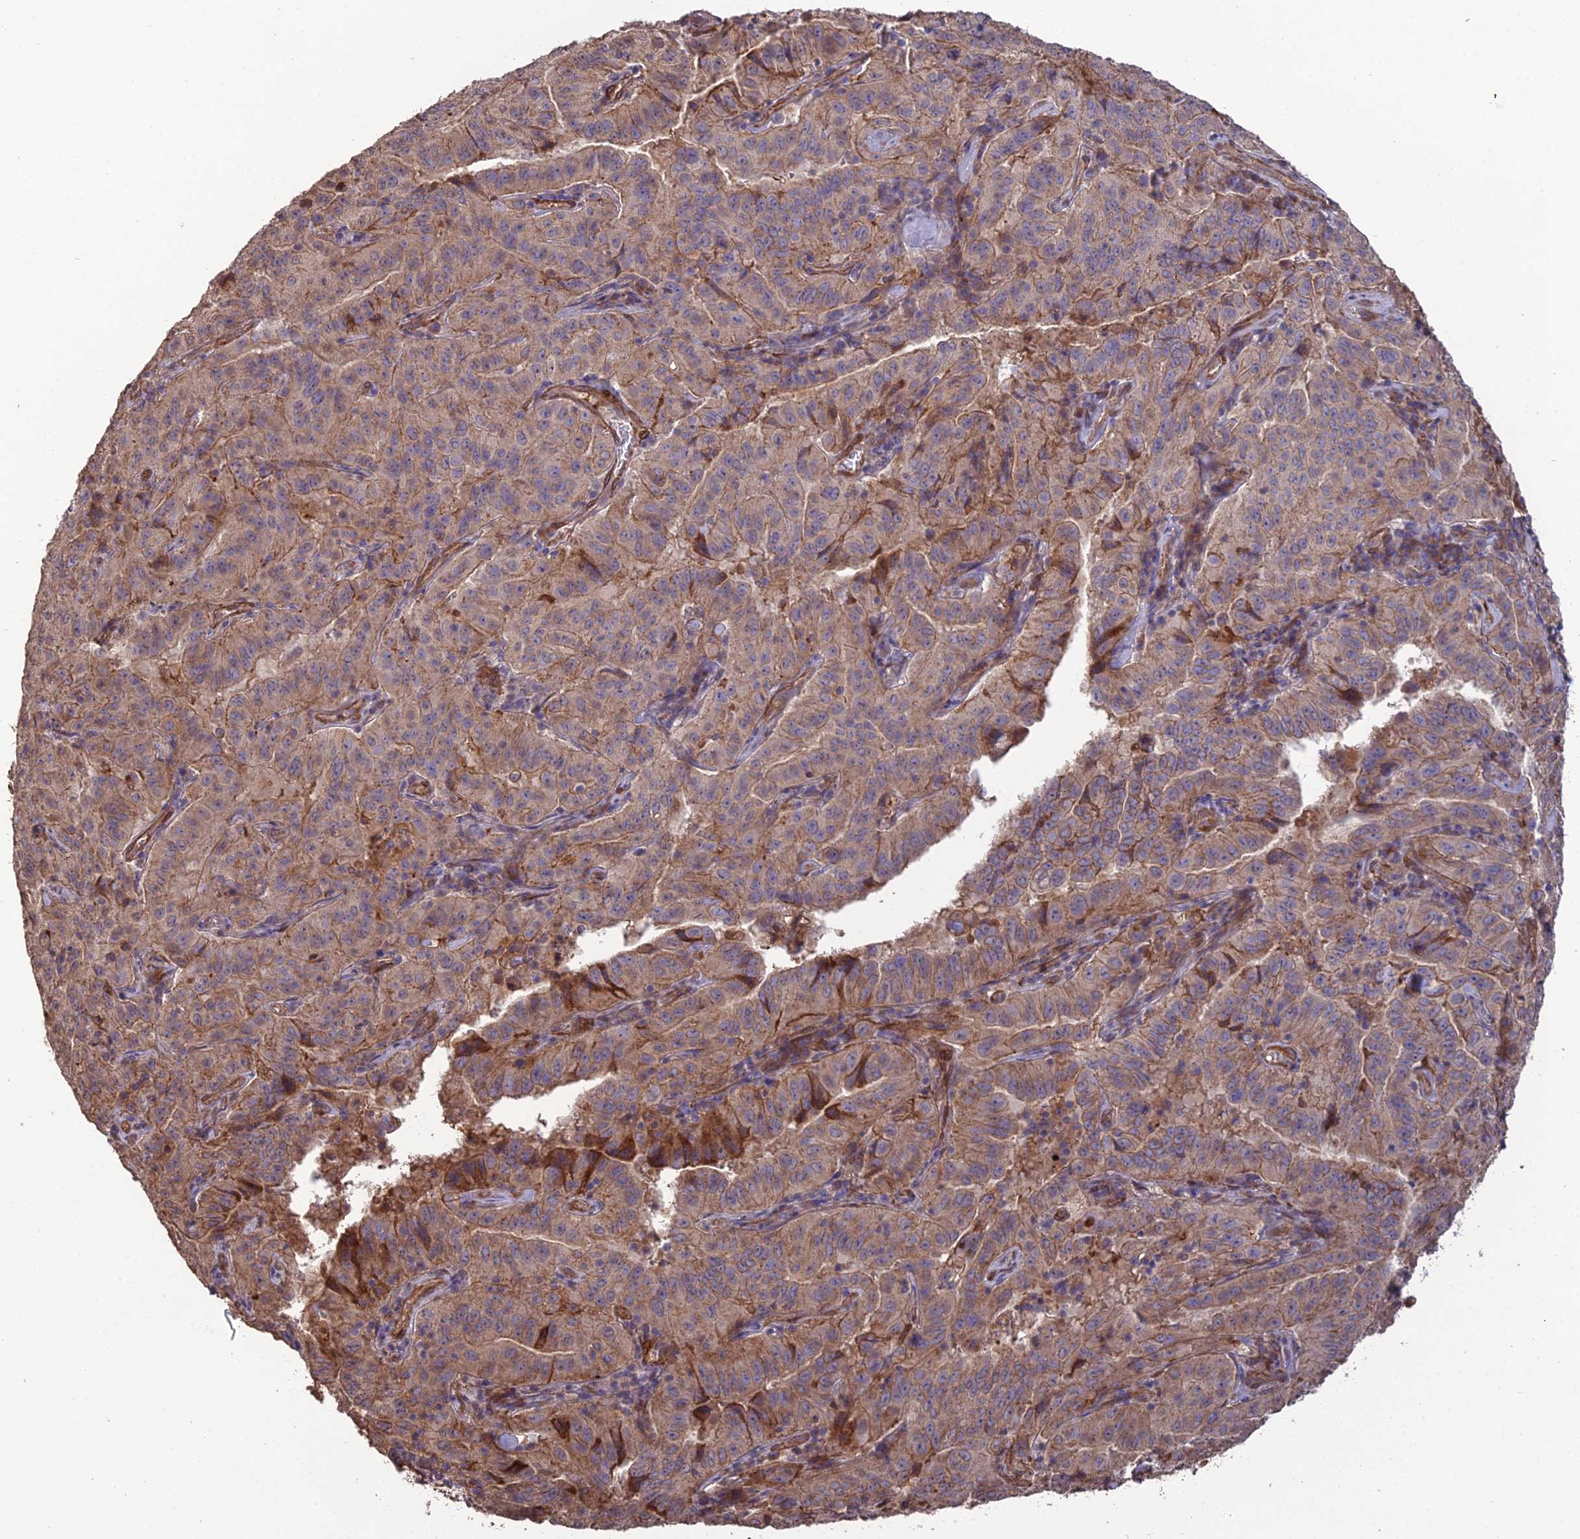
{"staining": {"intensity": "weak", "quantity": ">75%", "location": "cytoplasmic/membranous"}, "tissue": "pancreatic cancer", "cell_type": "Tumor cells", "image_type": "cancer", "snomed": [{"axis": "morphology", "description": "Adenocarcinoma, NOS"}, {"axis": "topography", "description": "Pancreas"}], "caption": "Adenocarcinoma (pancreatic) was stained to show a protein in brown. There is low levels of weak cytoplasmic/membranous positivity in about >75% of tumor cells.", "gene": "ATP6V0A2", "patient": {"sex": "male", "age": 63}}